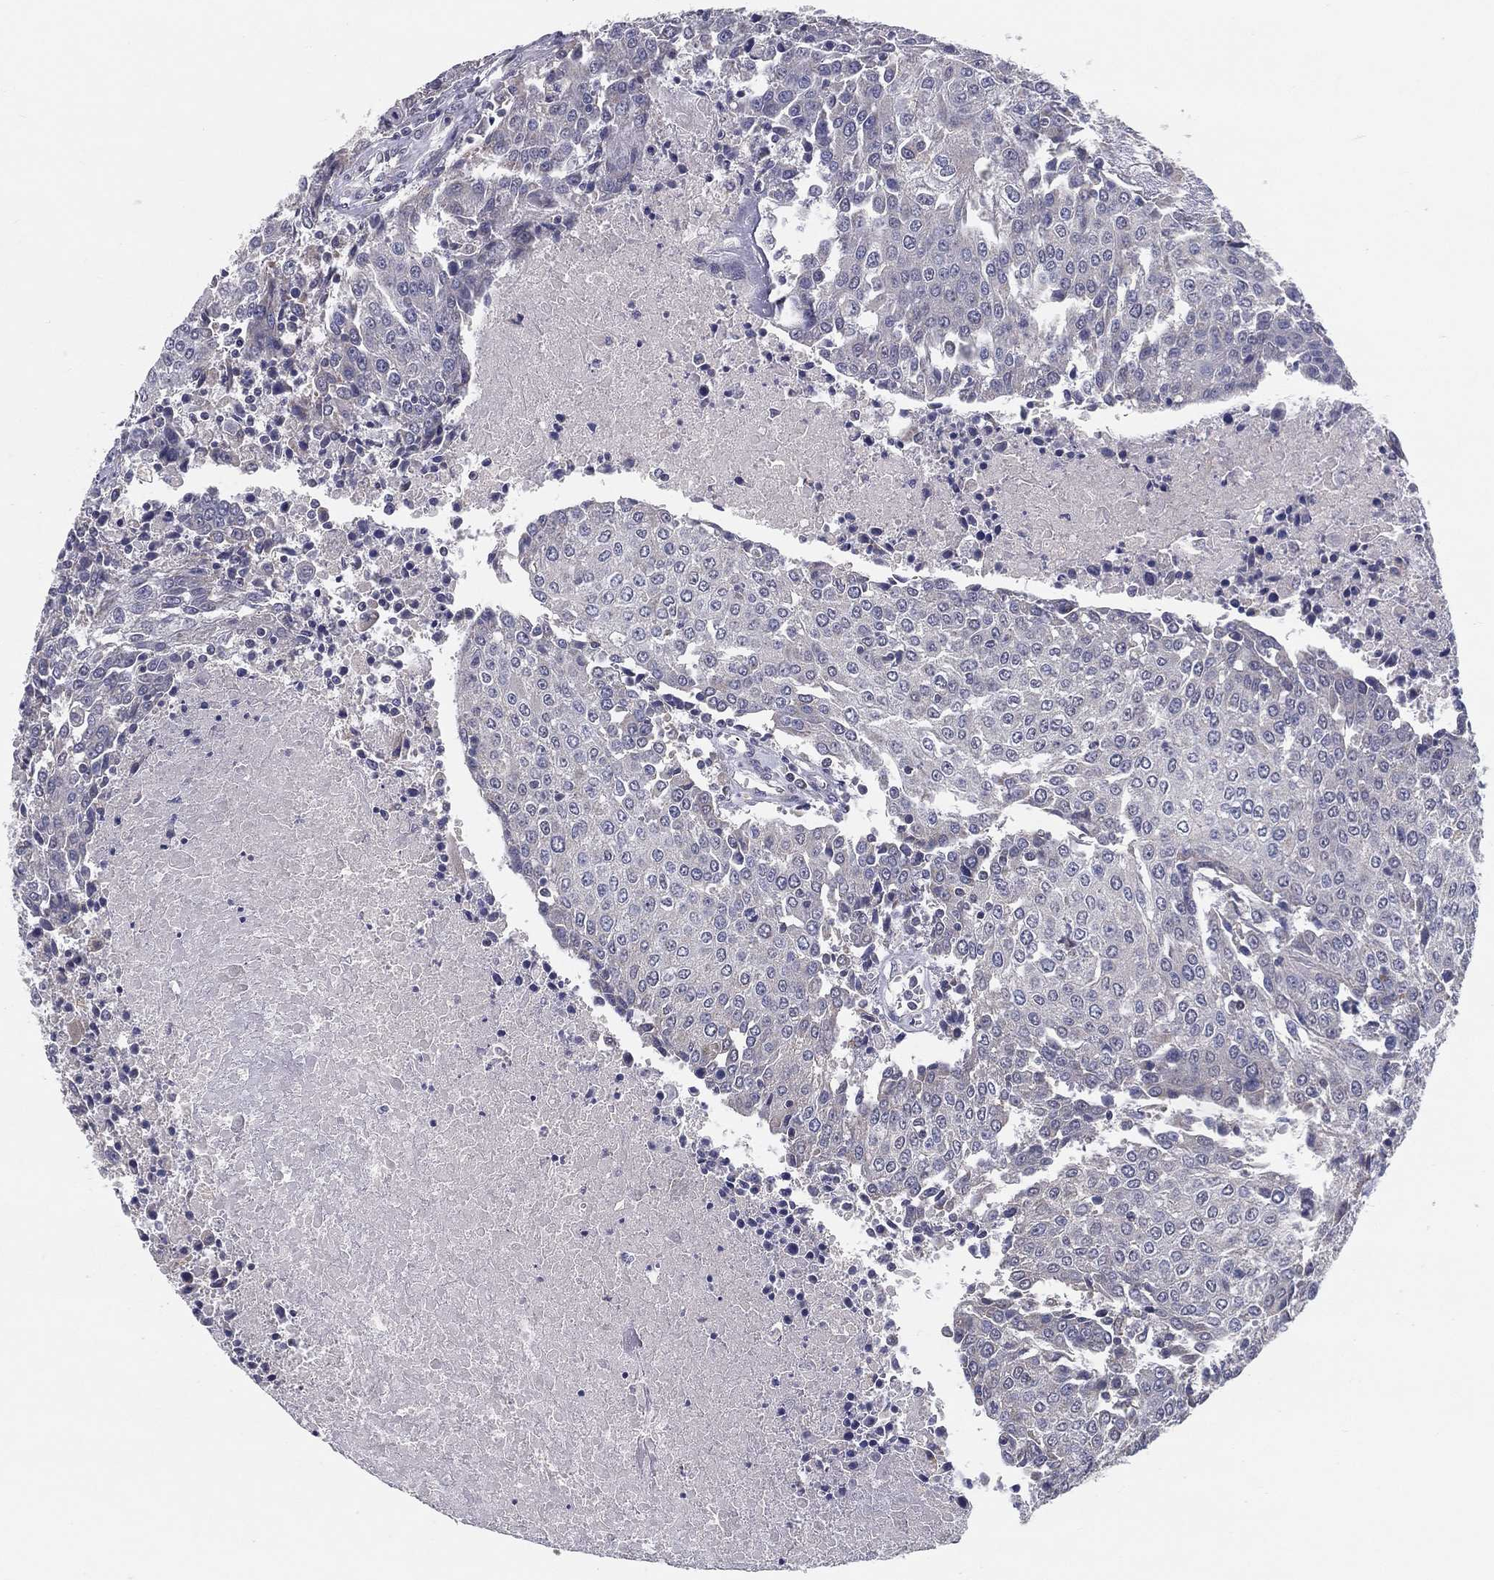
{"staining": {"intensity": "negative", "quantity": "none", "location": "none"}, "tissue": "urothelial cancer", "cell_type": "Tumor cells", "image_type": "cancer", "snomed": [{"axis": "morphology", "description": "Urothelial carcinoma, High grade"}, {"axis": "topography", "description": "Urinary bladder"}], "caption": "Human urothelial carcinoma (high-grade) stained for a protein using IHC exhibits no staining in tumor cells.", "gene": "PCSK1", "patient": {"sex": "female", "age": 85}}